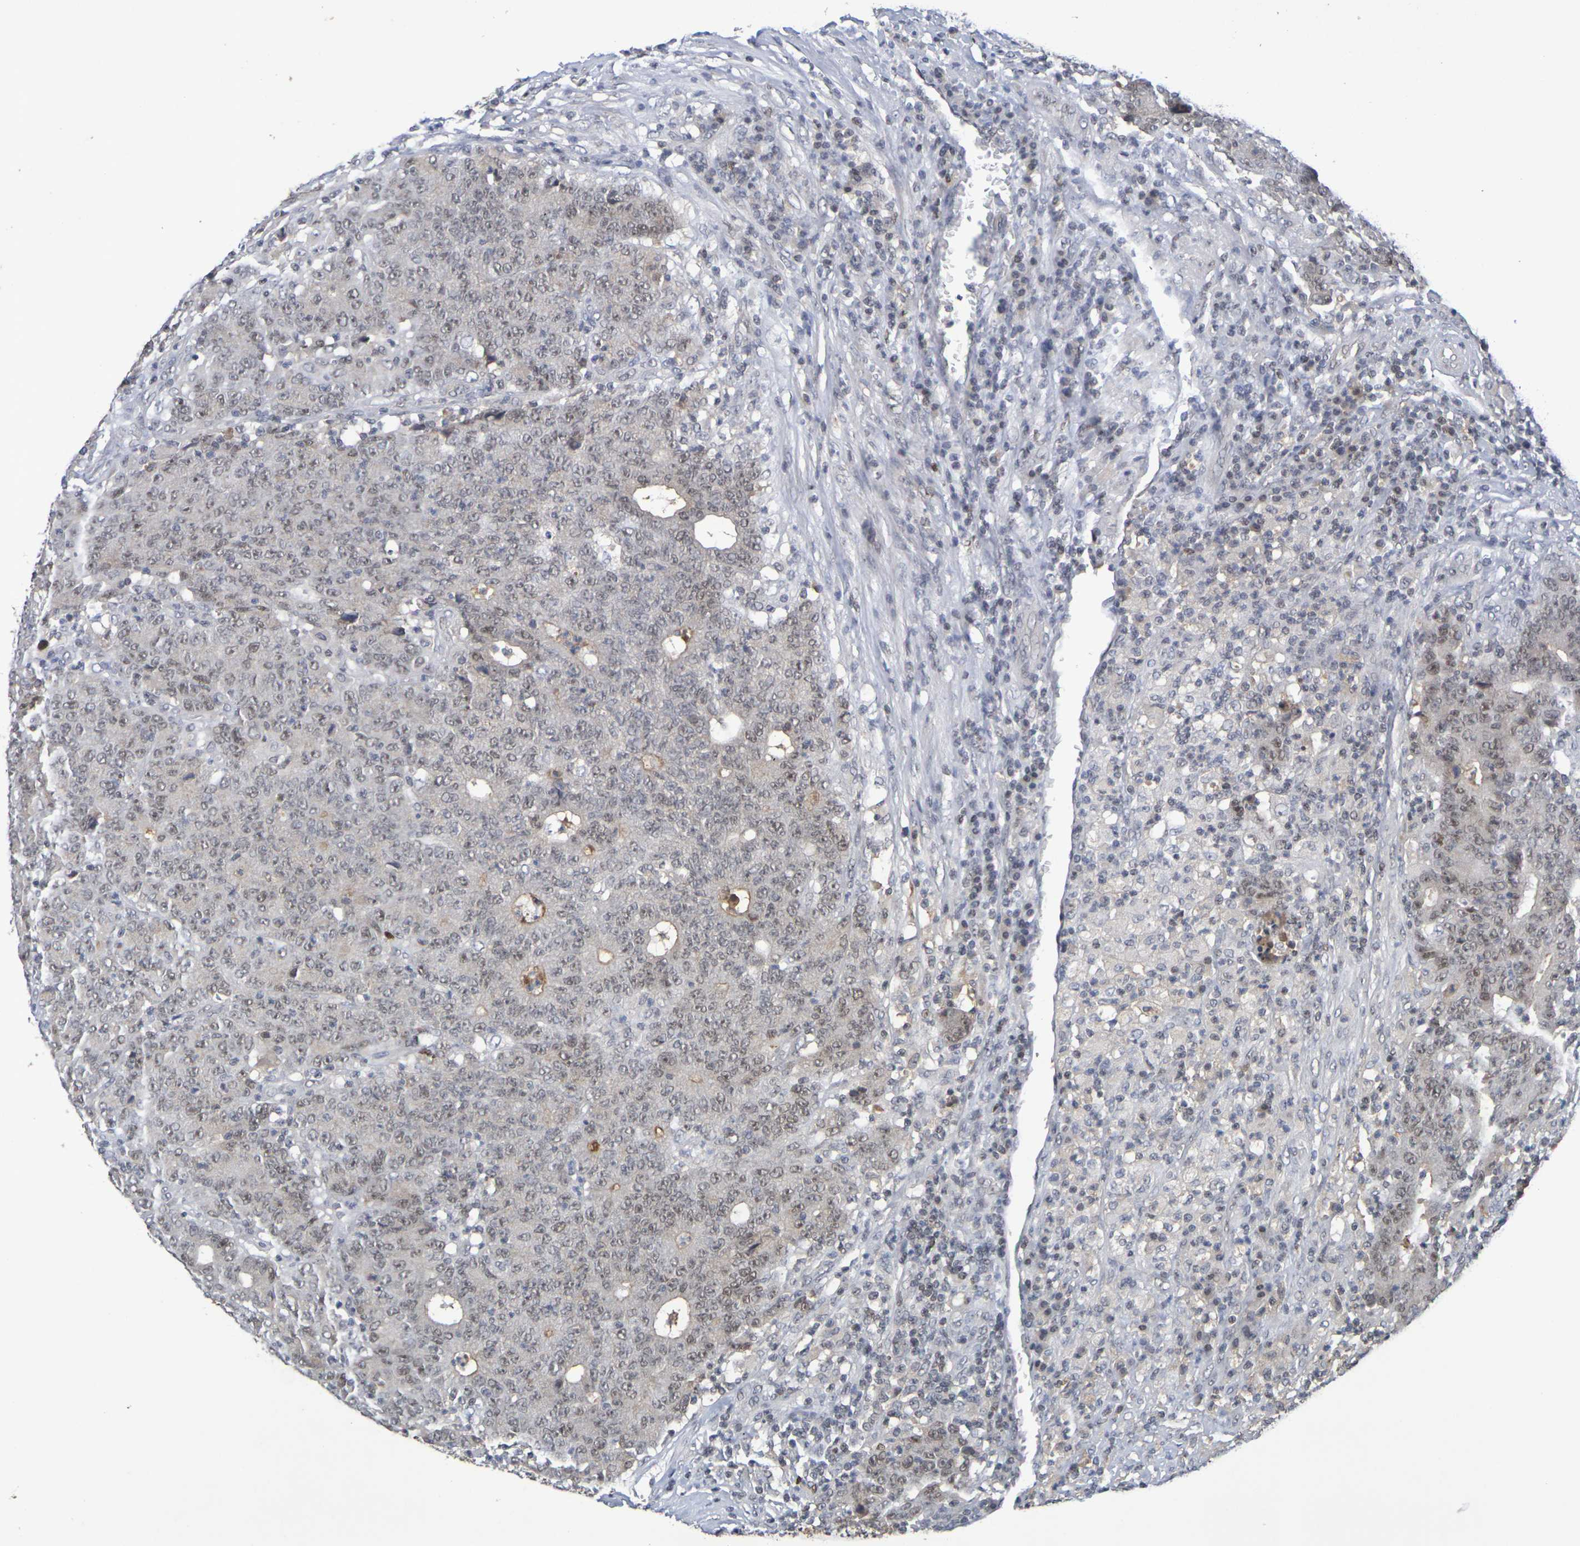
{"staining": {"intensity": "moderate", "quantity": ">75%", "location": "nuclear"}, "tissue": "colorectal cancer", "cell_type": "Tumor cells", "image_type": "cancer", "snomed": [{"axis": "morphology", "description": "Normal tissue, NOS"}, {"axis": "morphology", "description": "Adenocarcinoma, NOS"}, {"axis": "topography", "description": "Colon"}], "caption": "A histopathology image showing moderate nuclear staining in approximately >75% of tumor cells in colorectal adenocarcinoma, as visualized by brown immunohistochemical staining.", "gene": "TERF2", "patient": {"sex": "female", "age": 75}}